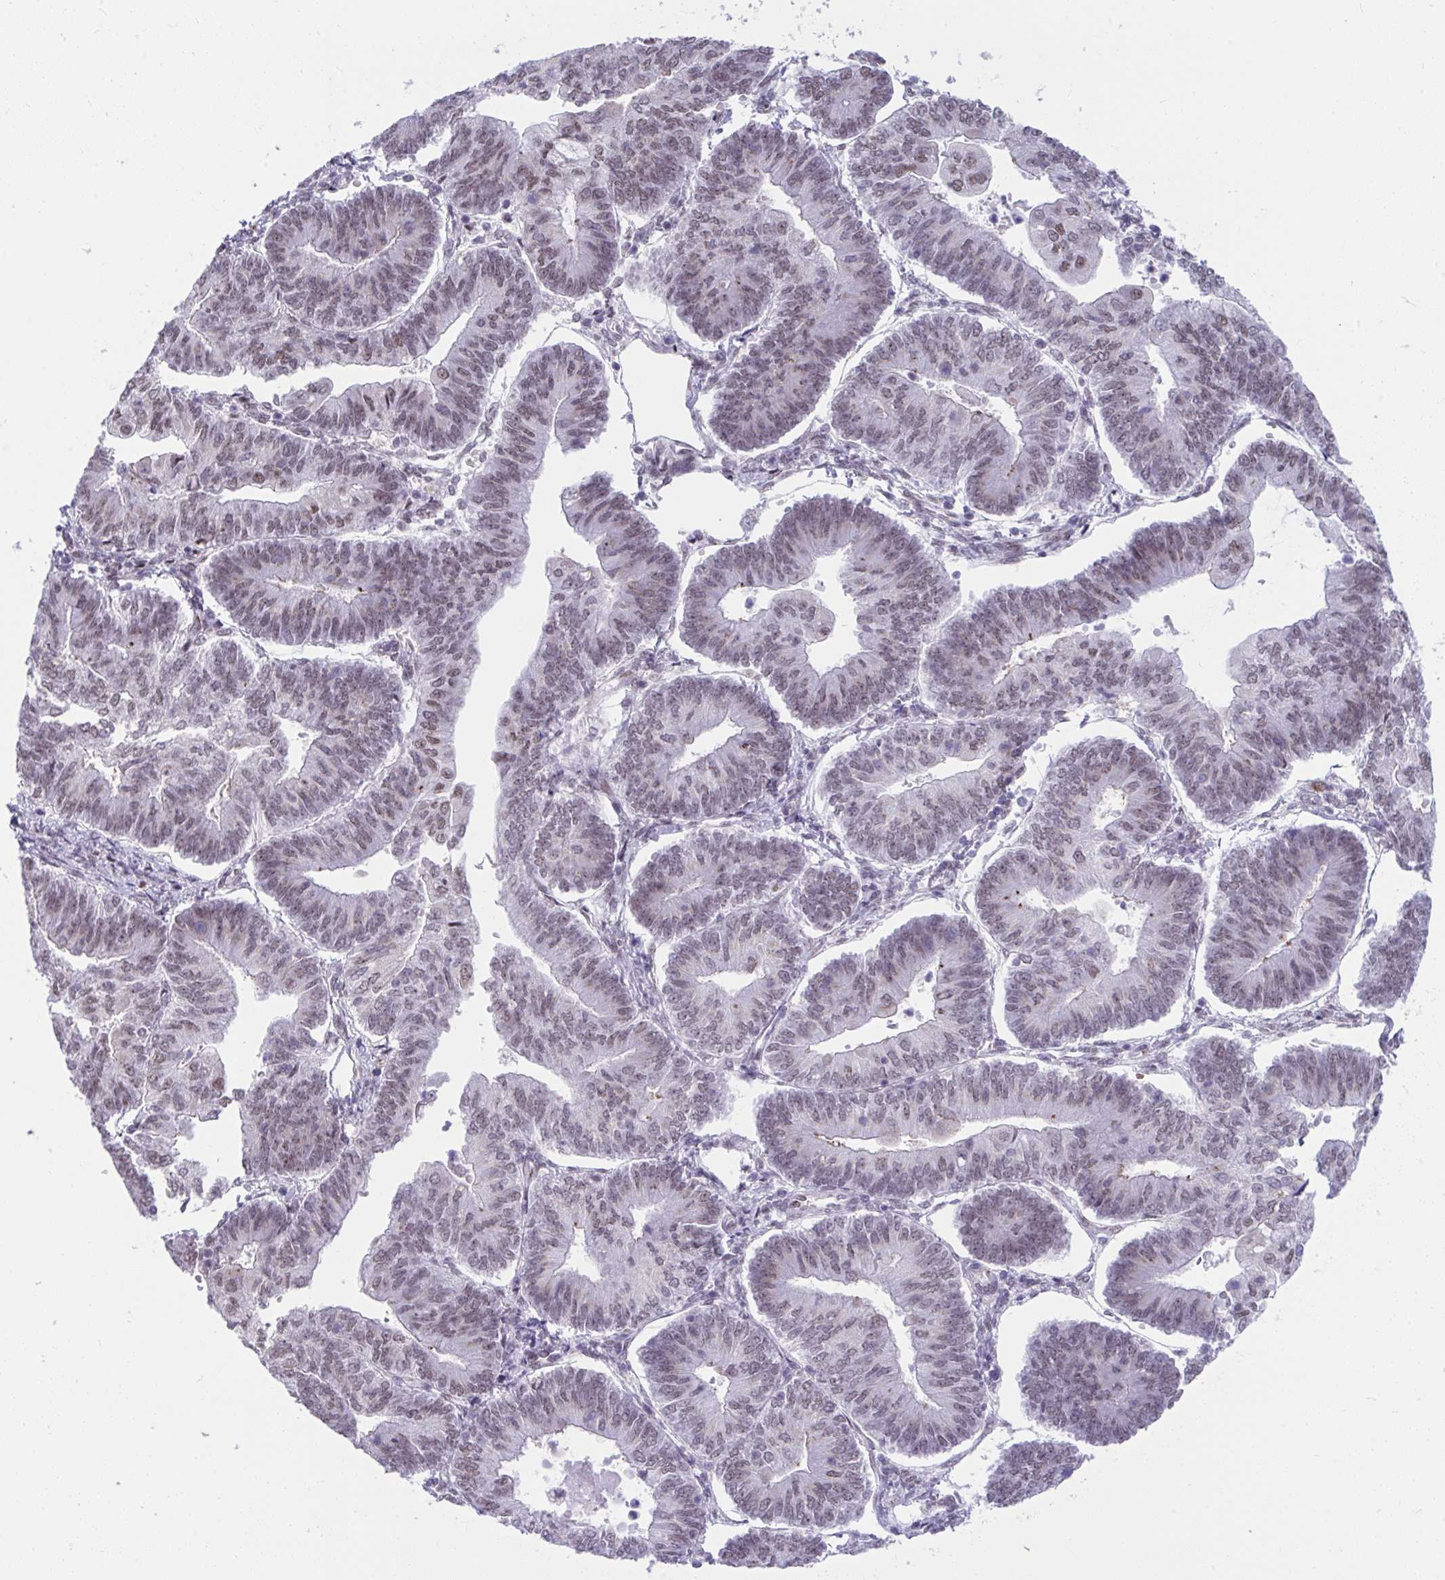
{"staining": {"intensity": "weak", "quantity": "<25%", "location": "nuclear"}, "tissue": "endometrial cancer", "cell_type": "Tumor cells", "image_type": "cancer", "snomed": [{"axis": "morphology", "description": "Adenocarcinoma, NOS"}, {"axis": "topography", "description": "Endometrium"}], "caption": "Tumor cells show no significant protein expression in adenocarcinoma (endometrial). (Stains: DAB (3,3'-diaminobenzidine) immunohistochemistry with hematoxylin counter stain, Microscopy: brightfield microscopy at high magnification).", "gene": "SLC35C2", "patient": {"sex": "female", "age": 65}}